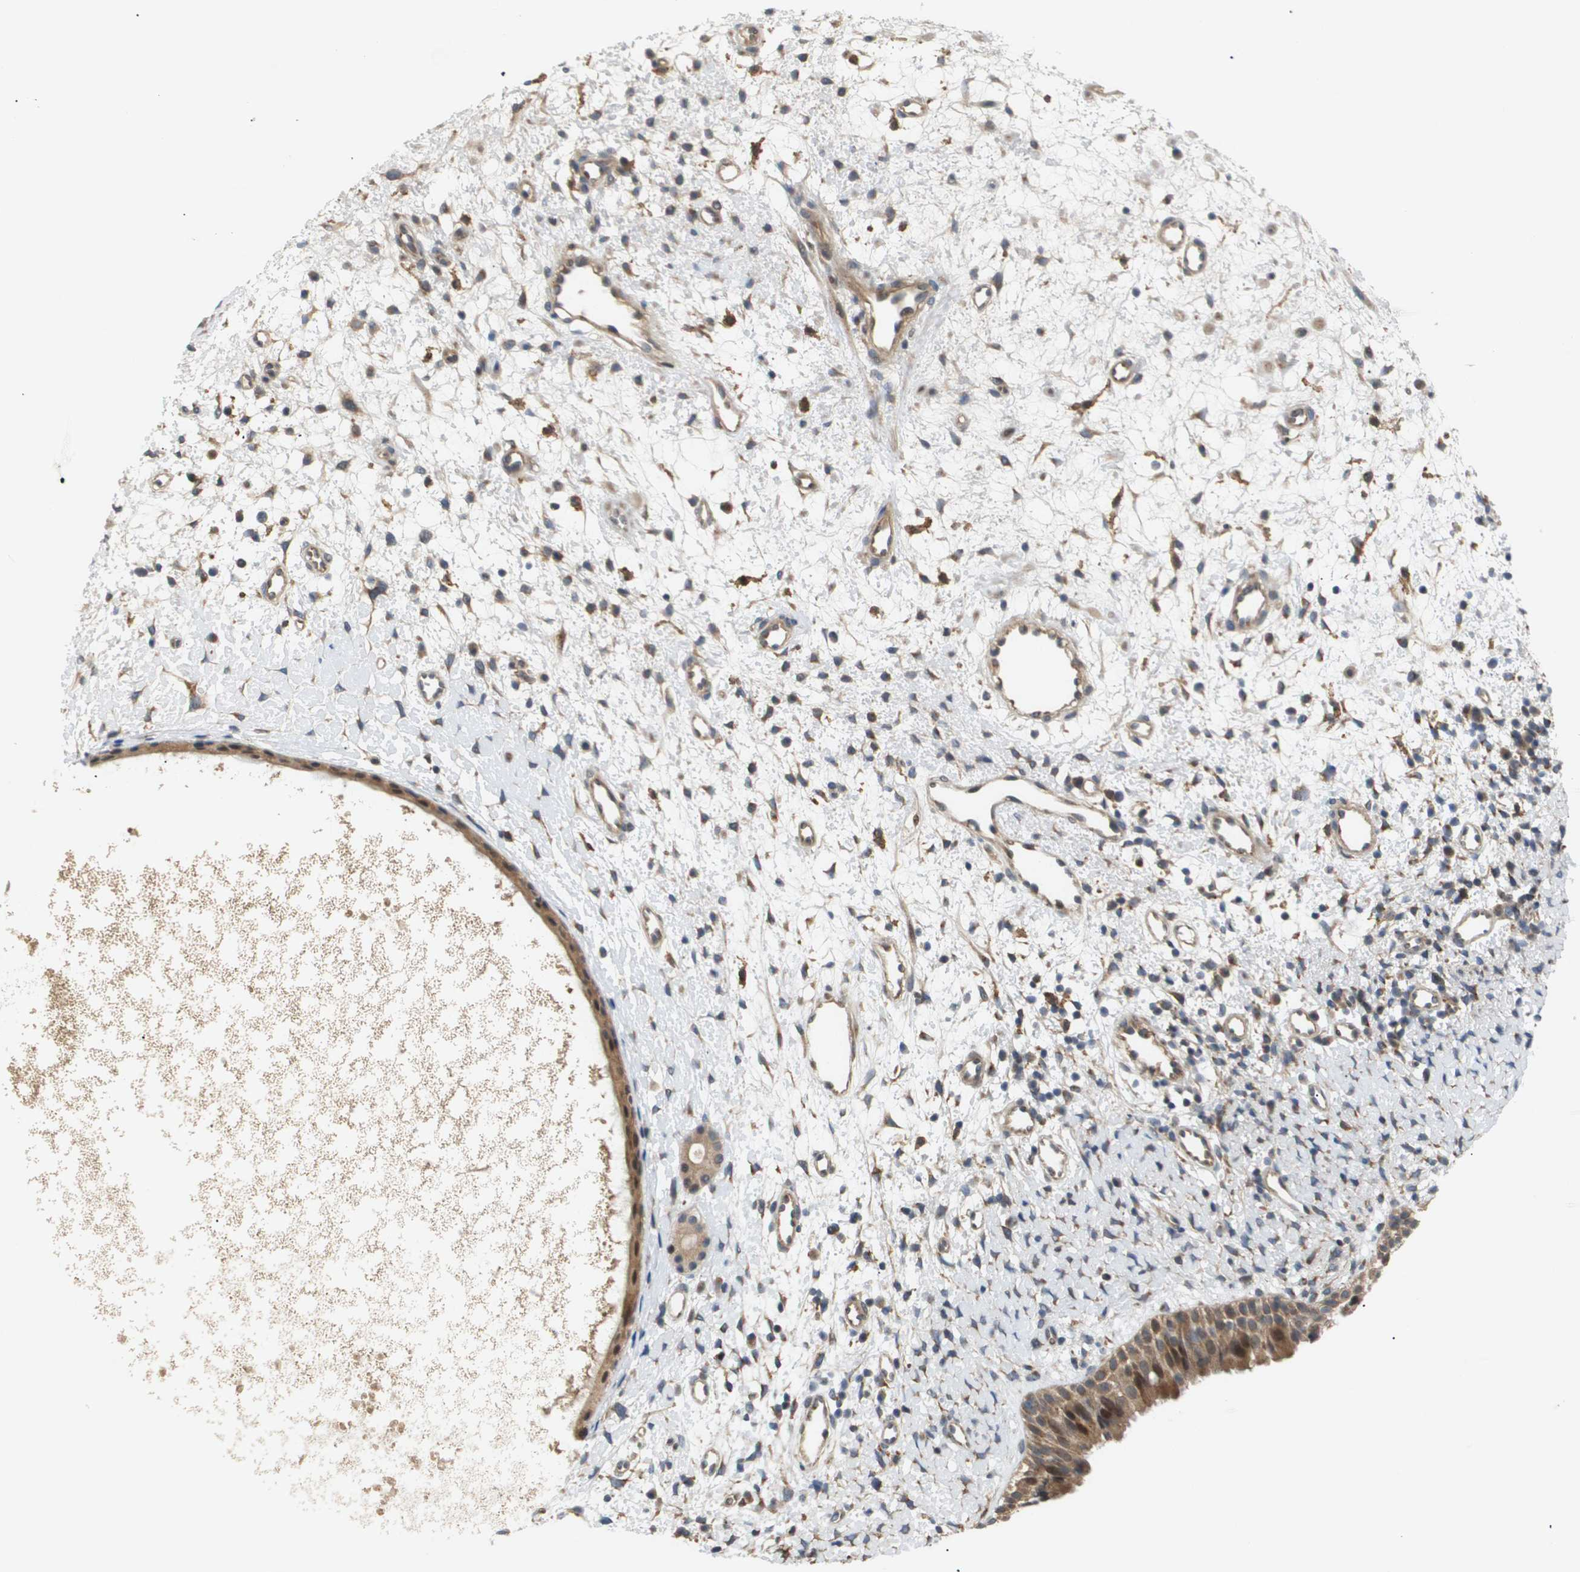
{"staining": {"intensity": "moderate", "quantity": ">75%", "location": "cytoplasmic/membranous"}, "tissue": "nasopharynx", "cell_type": "Respiratory epithelial cells", "image_type": "normal", "snomed": [{"axis": "morphology", "description": "Normal tissue, NOS"}, {"axis": "topography", "description": "Nasopharynx"}], "caption": "Protein staining of benign nasopharynx displays moderate cytoplasmic/membranous expression in about >75% of respiratory epithelial cells.", "gene": "PDGFB", "patient": {"sex": "male", "age": 22}}